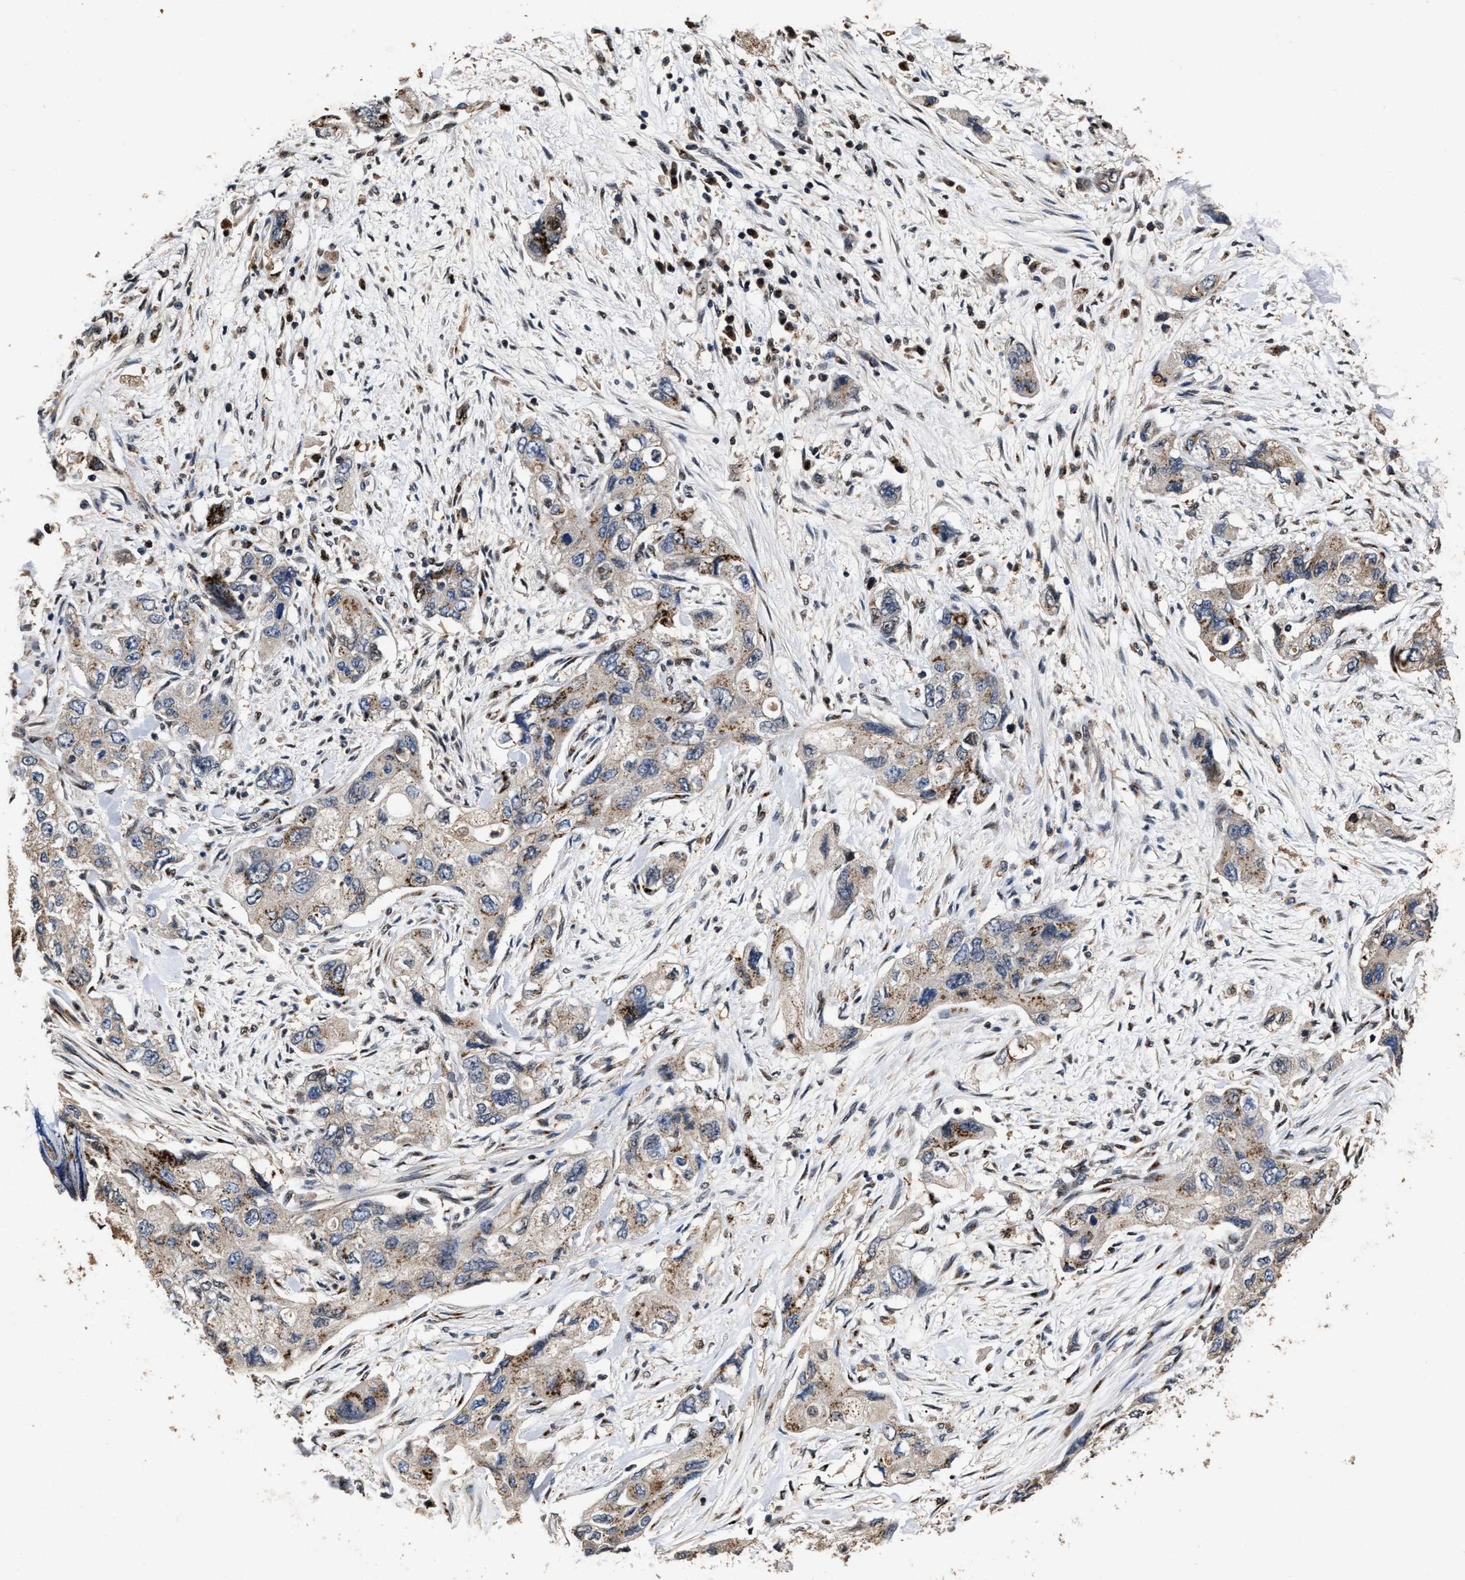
{"staining": {"intensity": "moderate", "quantity": "25%-75%", "location": "cytoplasmic/membranous"}, "tissue": "pancreatic cancer", "cell_type": "Tumor cells", "image_type": "cancer", "snomed": [{"axis": "morphology", "description": "Adenocarcinoma, NOS"}, {"axis": "topography", "description": "Pancreas"}], "caption": "Pancreatic cancer was stained to show a protein in brown. There is medium levels of moderate cytoplasmic/membranous expression in about 25%-75% of tumor cells.", "gene": "TPST2", "patient": {"sex": "female", "age": 73}}